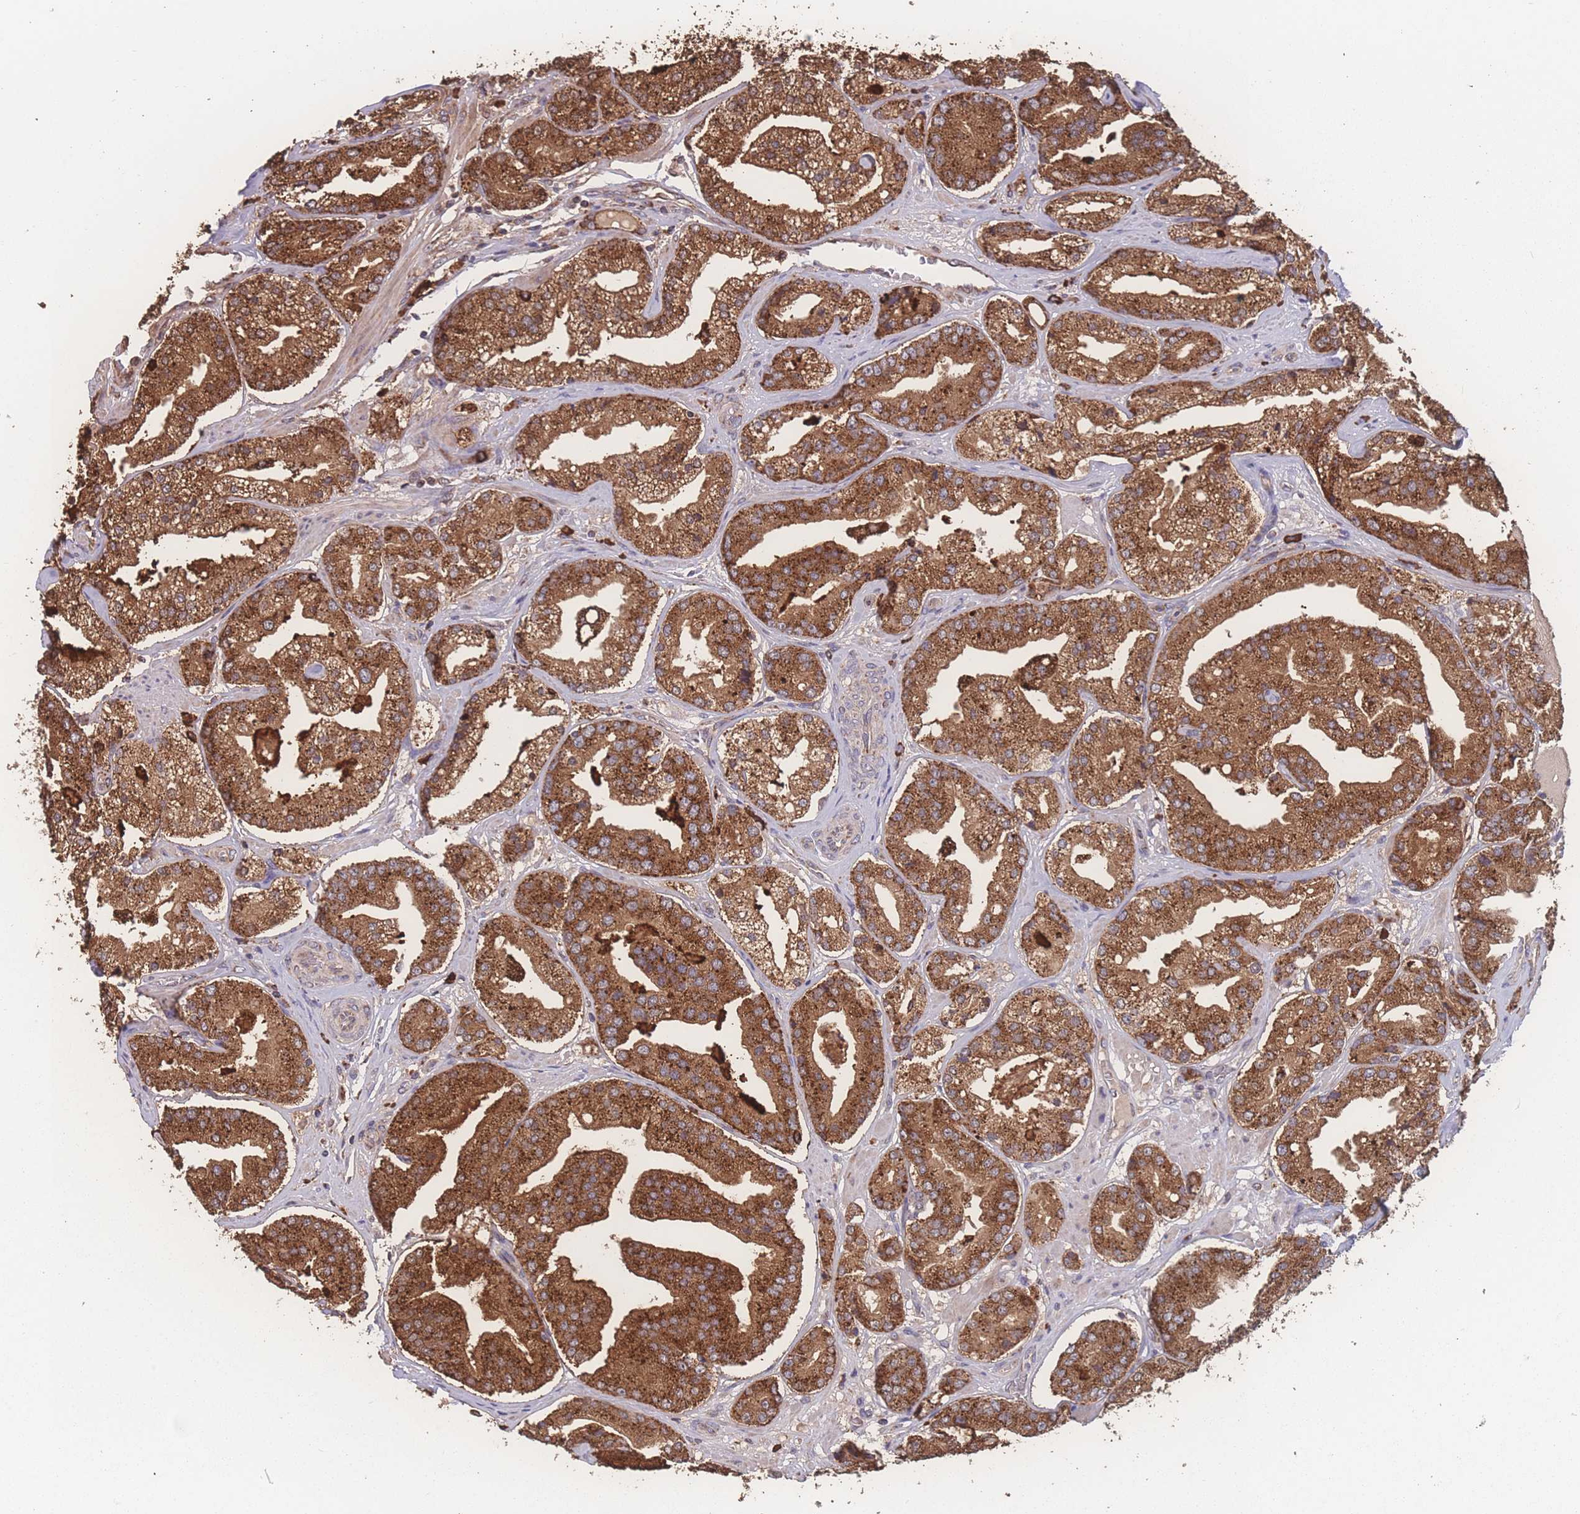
{"staining": {"intensity": "strong", "quantity": ">75%", "location": "cytoplasmic/membranous"}, "tissue": "prostate cancer", "cell_type": "Tumor cells", "image_type": "cancer", "snomed": [{"axis": "morphology", "description": "Adenocarcinoma, High grade"}, {"axis": "topography", "description": "Prostate"}], "caption": "Protein expression analysis of human prostate cancer (high-grade adenocarcinoma) reveals strong cytoplasmic/membranous expression in about >75% of tumor cells.", "gene": "SGSM3", "patient": {"sex": "male", "age": 63}}